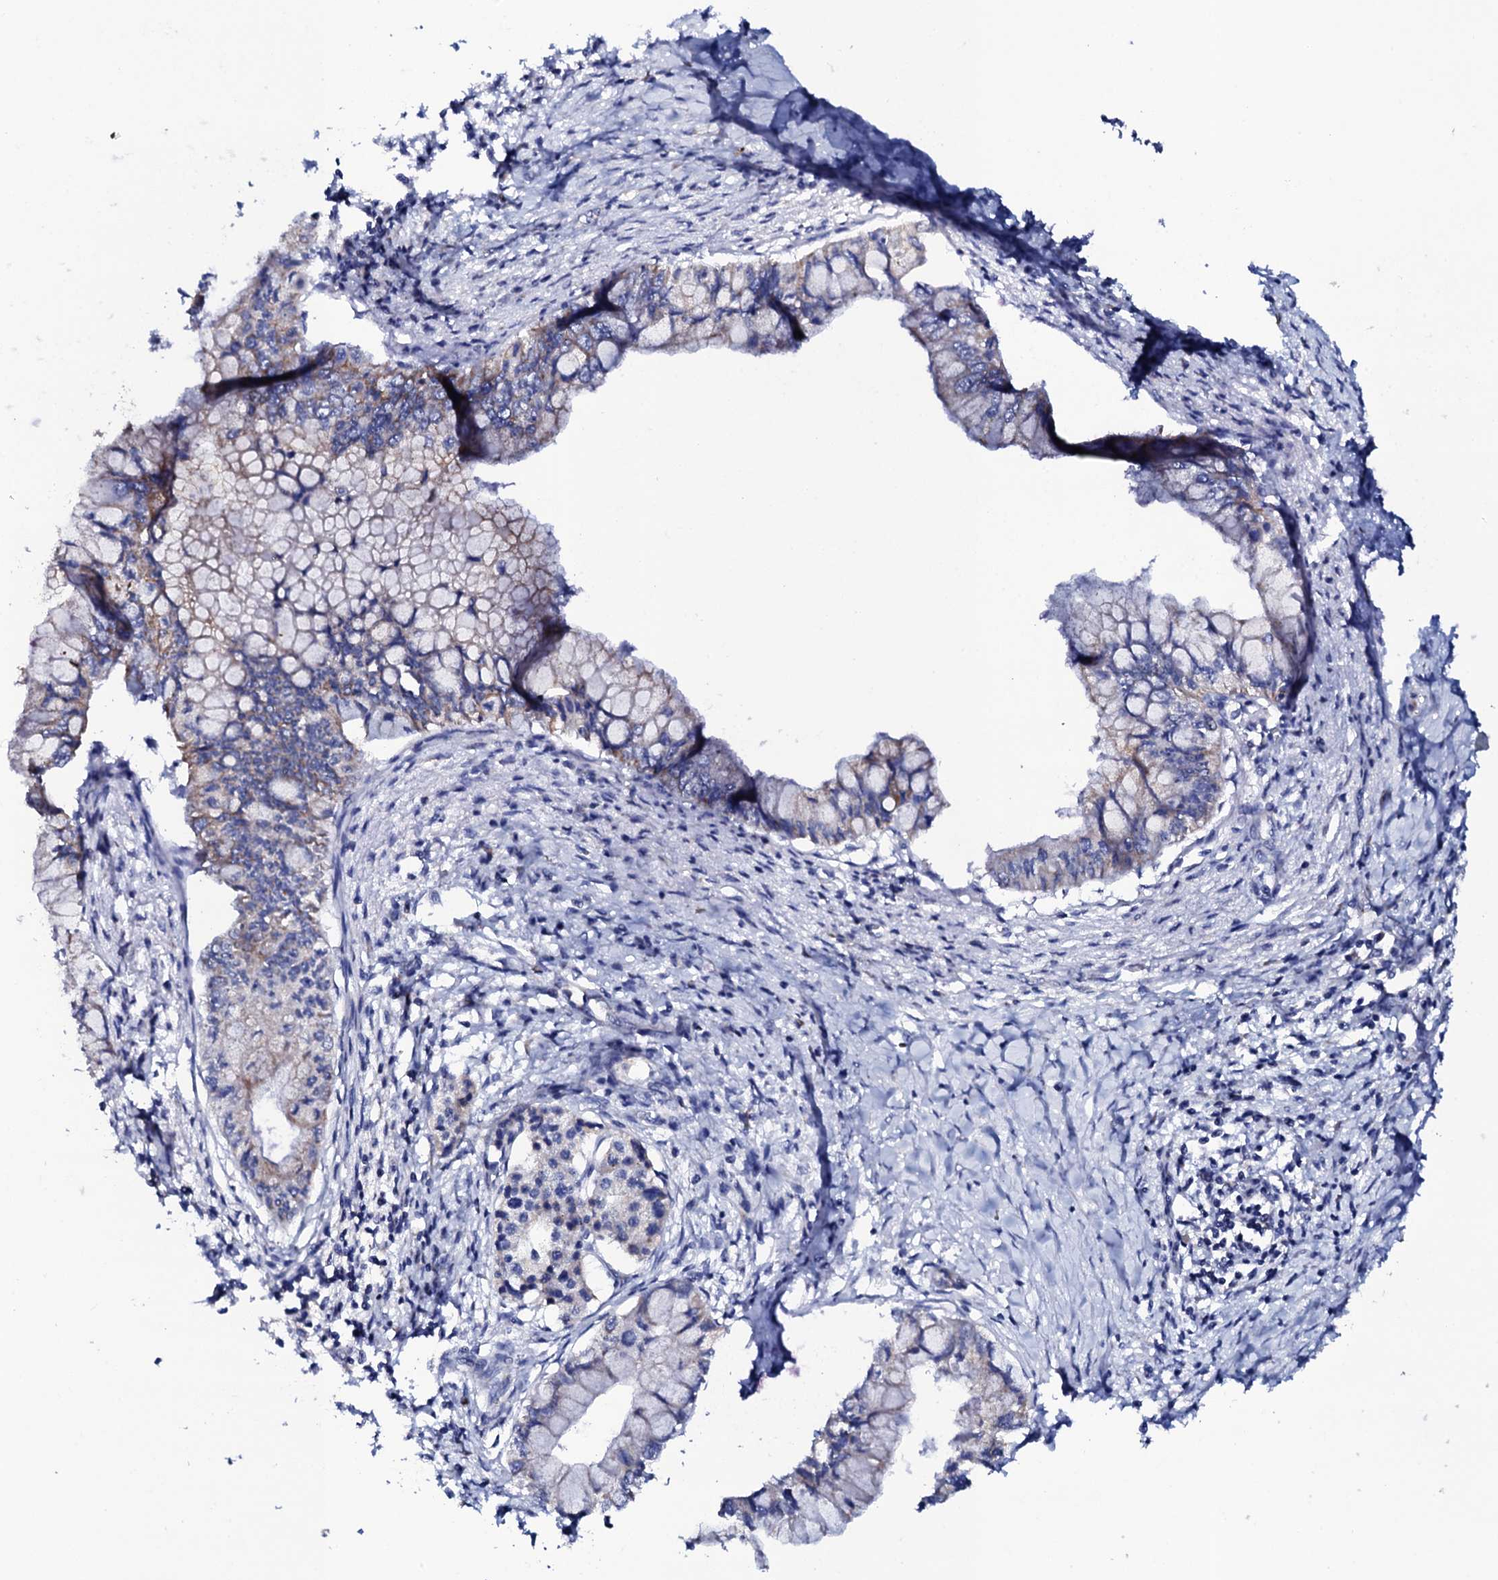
{"staining": {"intensity": "moderate", "quantity": "<25%", "location": "cytoplasmic/membranous"}, "tissue": "pancreatic cancer", "cell_type": "Tumor cells", "image_type": "cancer", "snomed": [{"axis": "morphology", "description": "Adenocarcinoma, NOS"}, {"axis": "topography", "description": "Pancreas"}], "caption": "IHC of human pancreatic adenocarcinoma reveals low levels of moderate cytoplasmic/membranous staining in approximately <25% of tumor cells.", "gene": "TCAF2", "patient": {"sex": "male", "age": 48}}